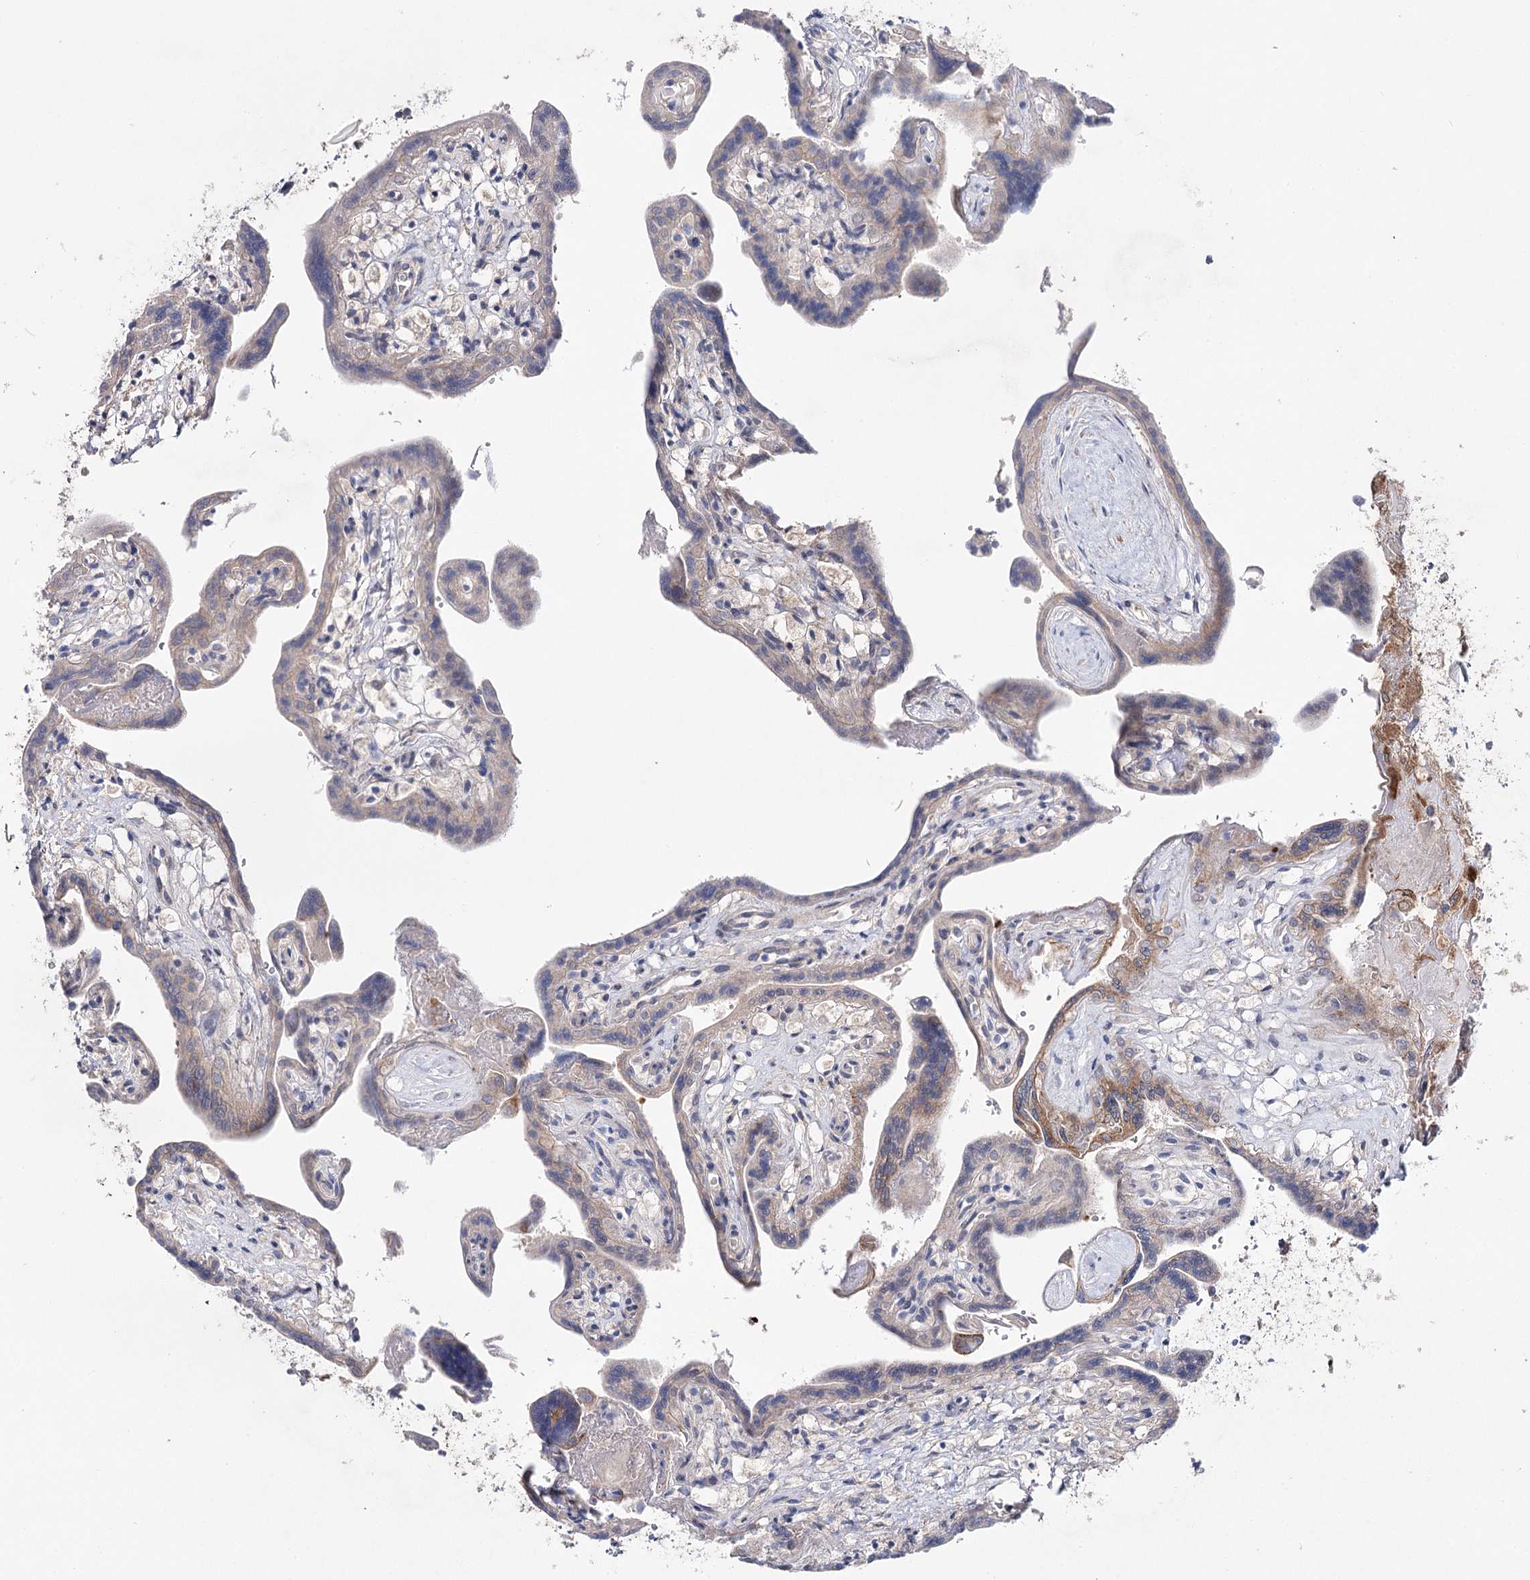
{"staining": {"intensity": "moderate", "quantity": "<25%", "location": "cytoplasmic/membranous"}, "tissue": "placenta", "cell_type": "Trophoblastic cells", "image_type": "normal", "snomed": [{"axis": "morphology", "description": "Normal tissue, NOS"}, {"axis": "topography", "description": "Placenta"}], "caption": "Protein expression analysis of normal placenta reveals moderate cytoplasmic/membranous staining in approximately <25% of trophoblastic cells.", "gene": "LRRC14B", "patient": {"sex": "female", "age": 37}}